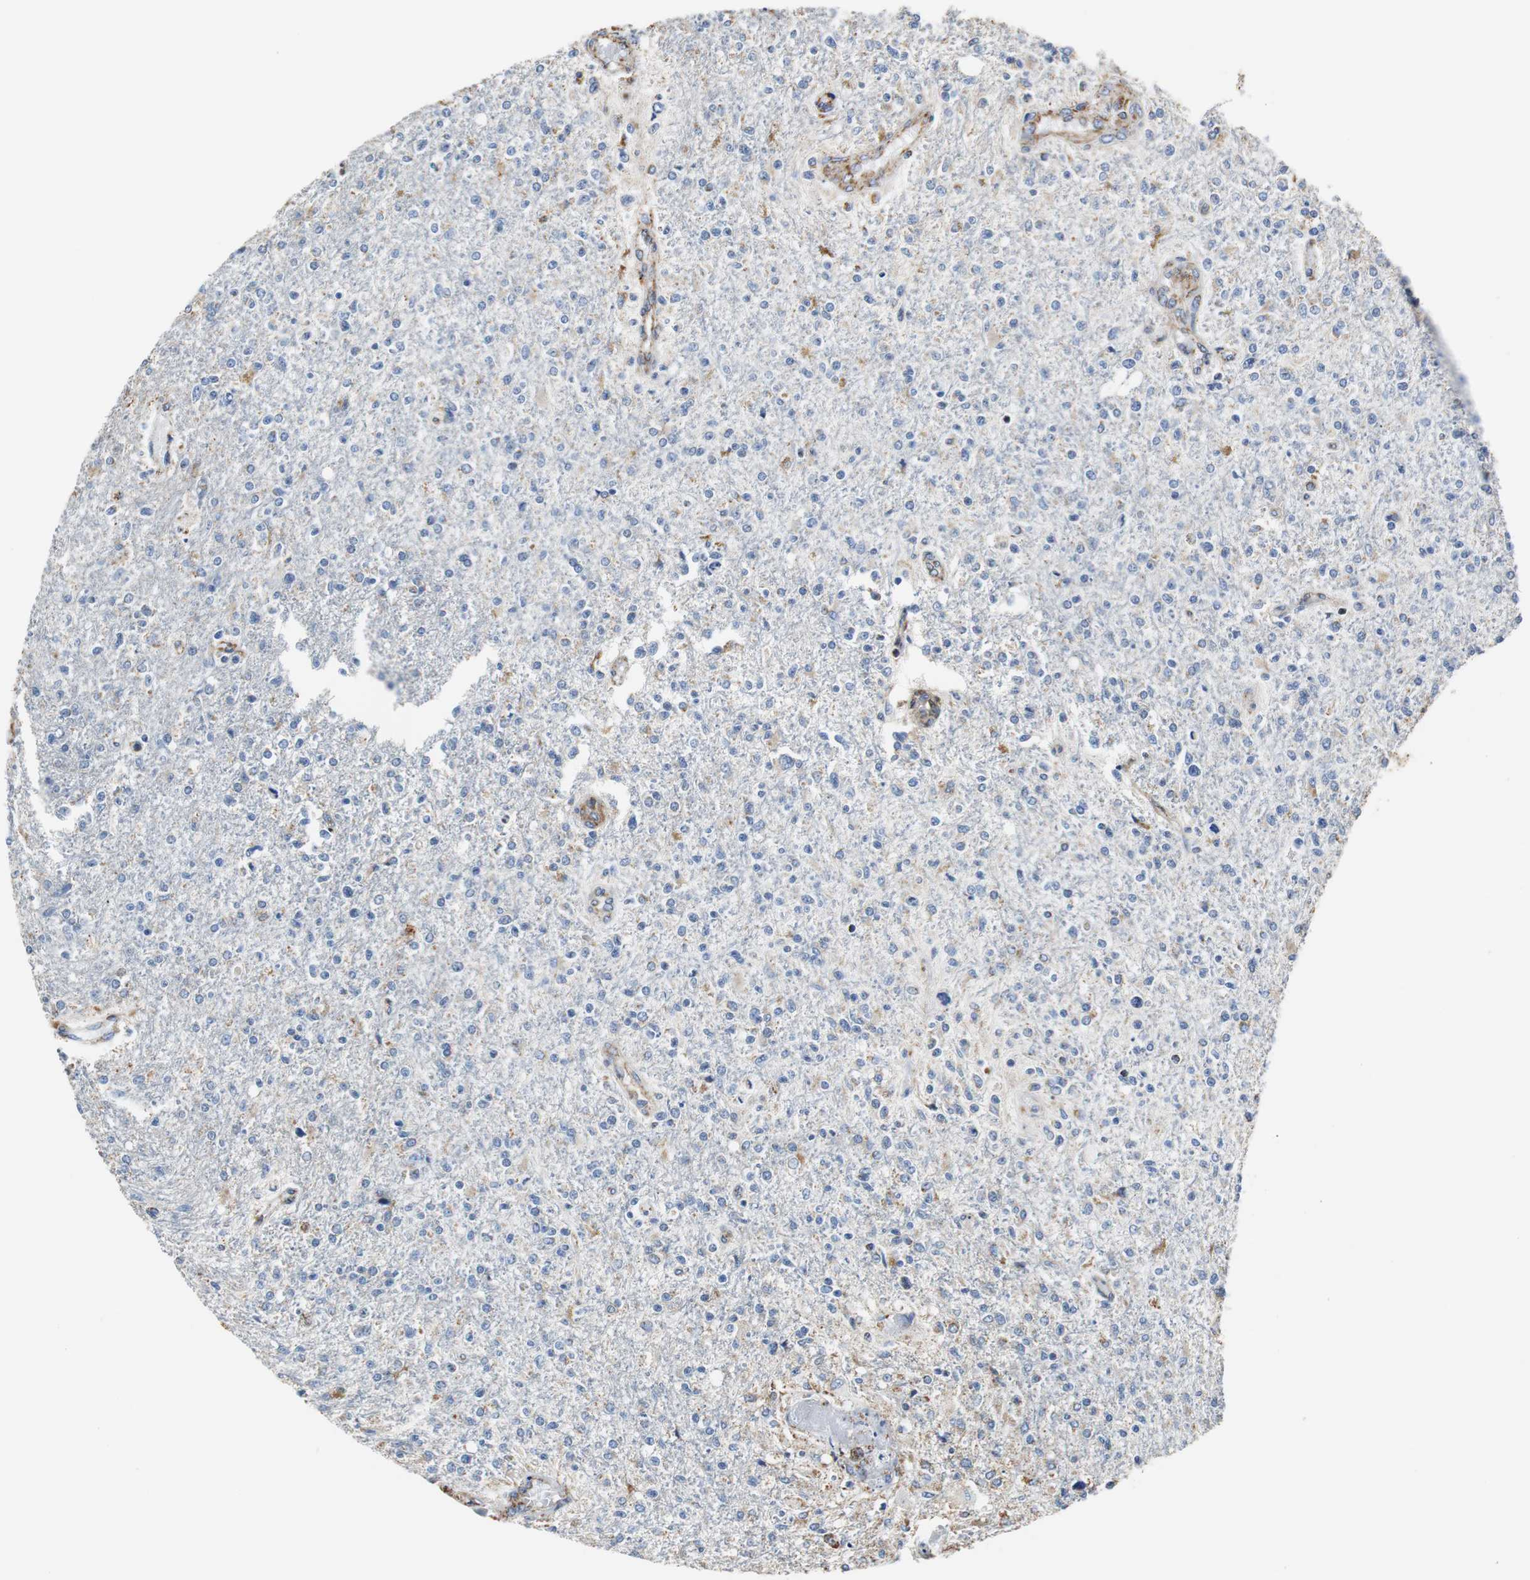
{"staining": {"intensity": "moderate", "quantity": "<25%", "location": "cytoplasmic/membranous"}, "tissue": "glioma", "cell_type": "Tumor cells", "image_type": "cancer", "snomed": [{"axis": "morphology", "description": "Glioma, malignant, High grade"}, {"axis": "topography", "description": "Cerebral cortex"}], "caption": "Glioma stained with DAB immunohistochemistry reveals low levels of moderate cytoplasmic/membranous staining in about <25% of tumor cells.", "gene": "PCK1", "patient": {"sex": "male", "age": 76}}